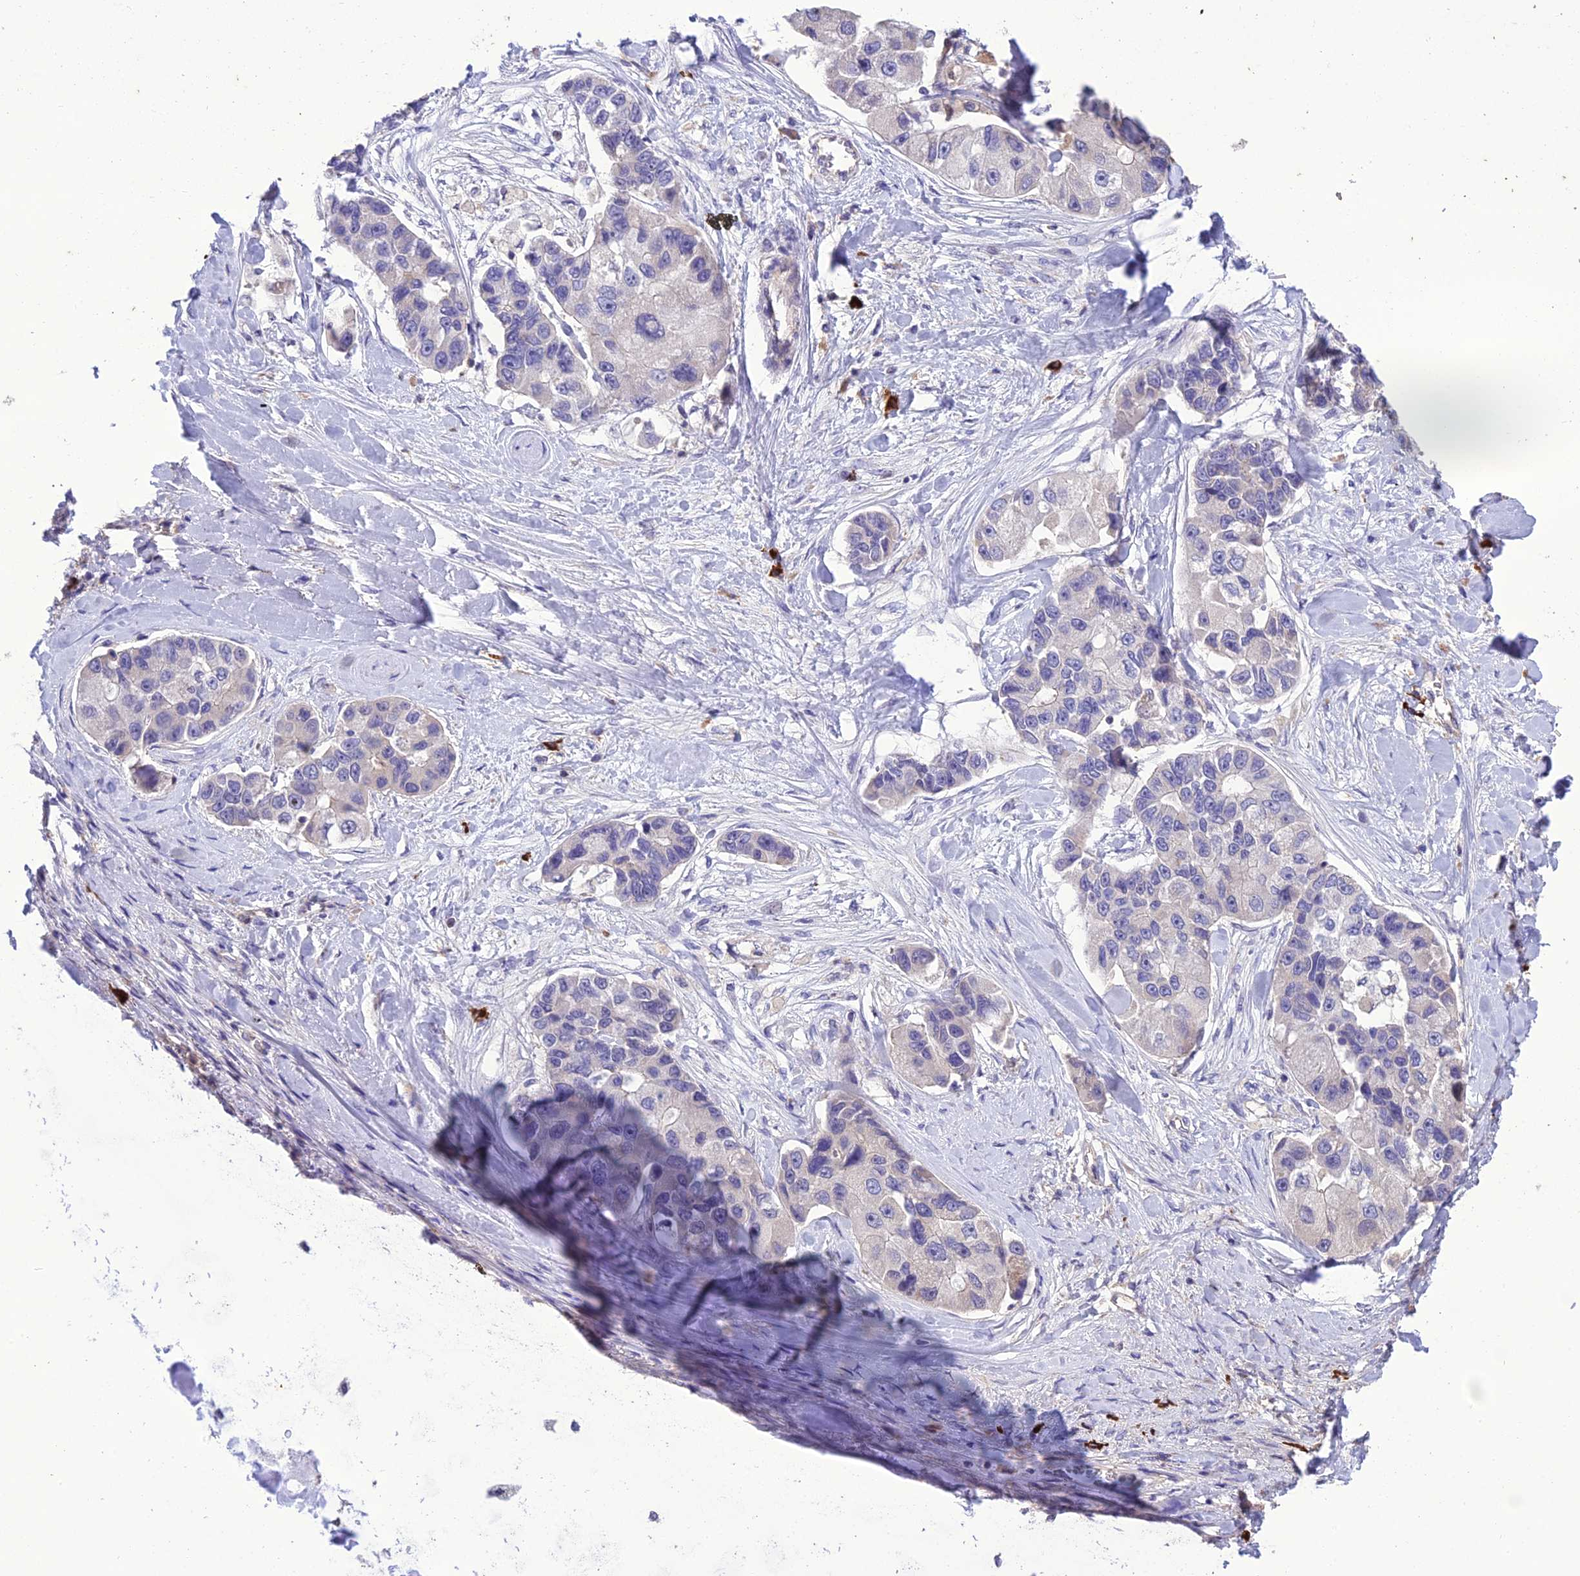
{"staining": {"intensity": "negative", "quantity": "none", "location": "none"}, "tissue": "lung cancer", "cell_type": "Tumor cells", "image_type": "cancer", "snomed": [{"axis": "morphology", "description": "Adenocarcinoma, NOS"}, {"axis": "topography", "description": "Lung"}], "caption": "This is a photomicrograph of immunohistochemistry (IHC) staining of lung adenocarcinoma, which shows no expression in tumor cells.", "gene": "MIOS", "patient": {"sex": "female", "age": 54}}